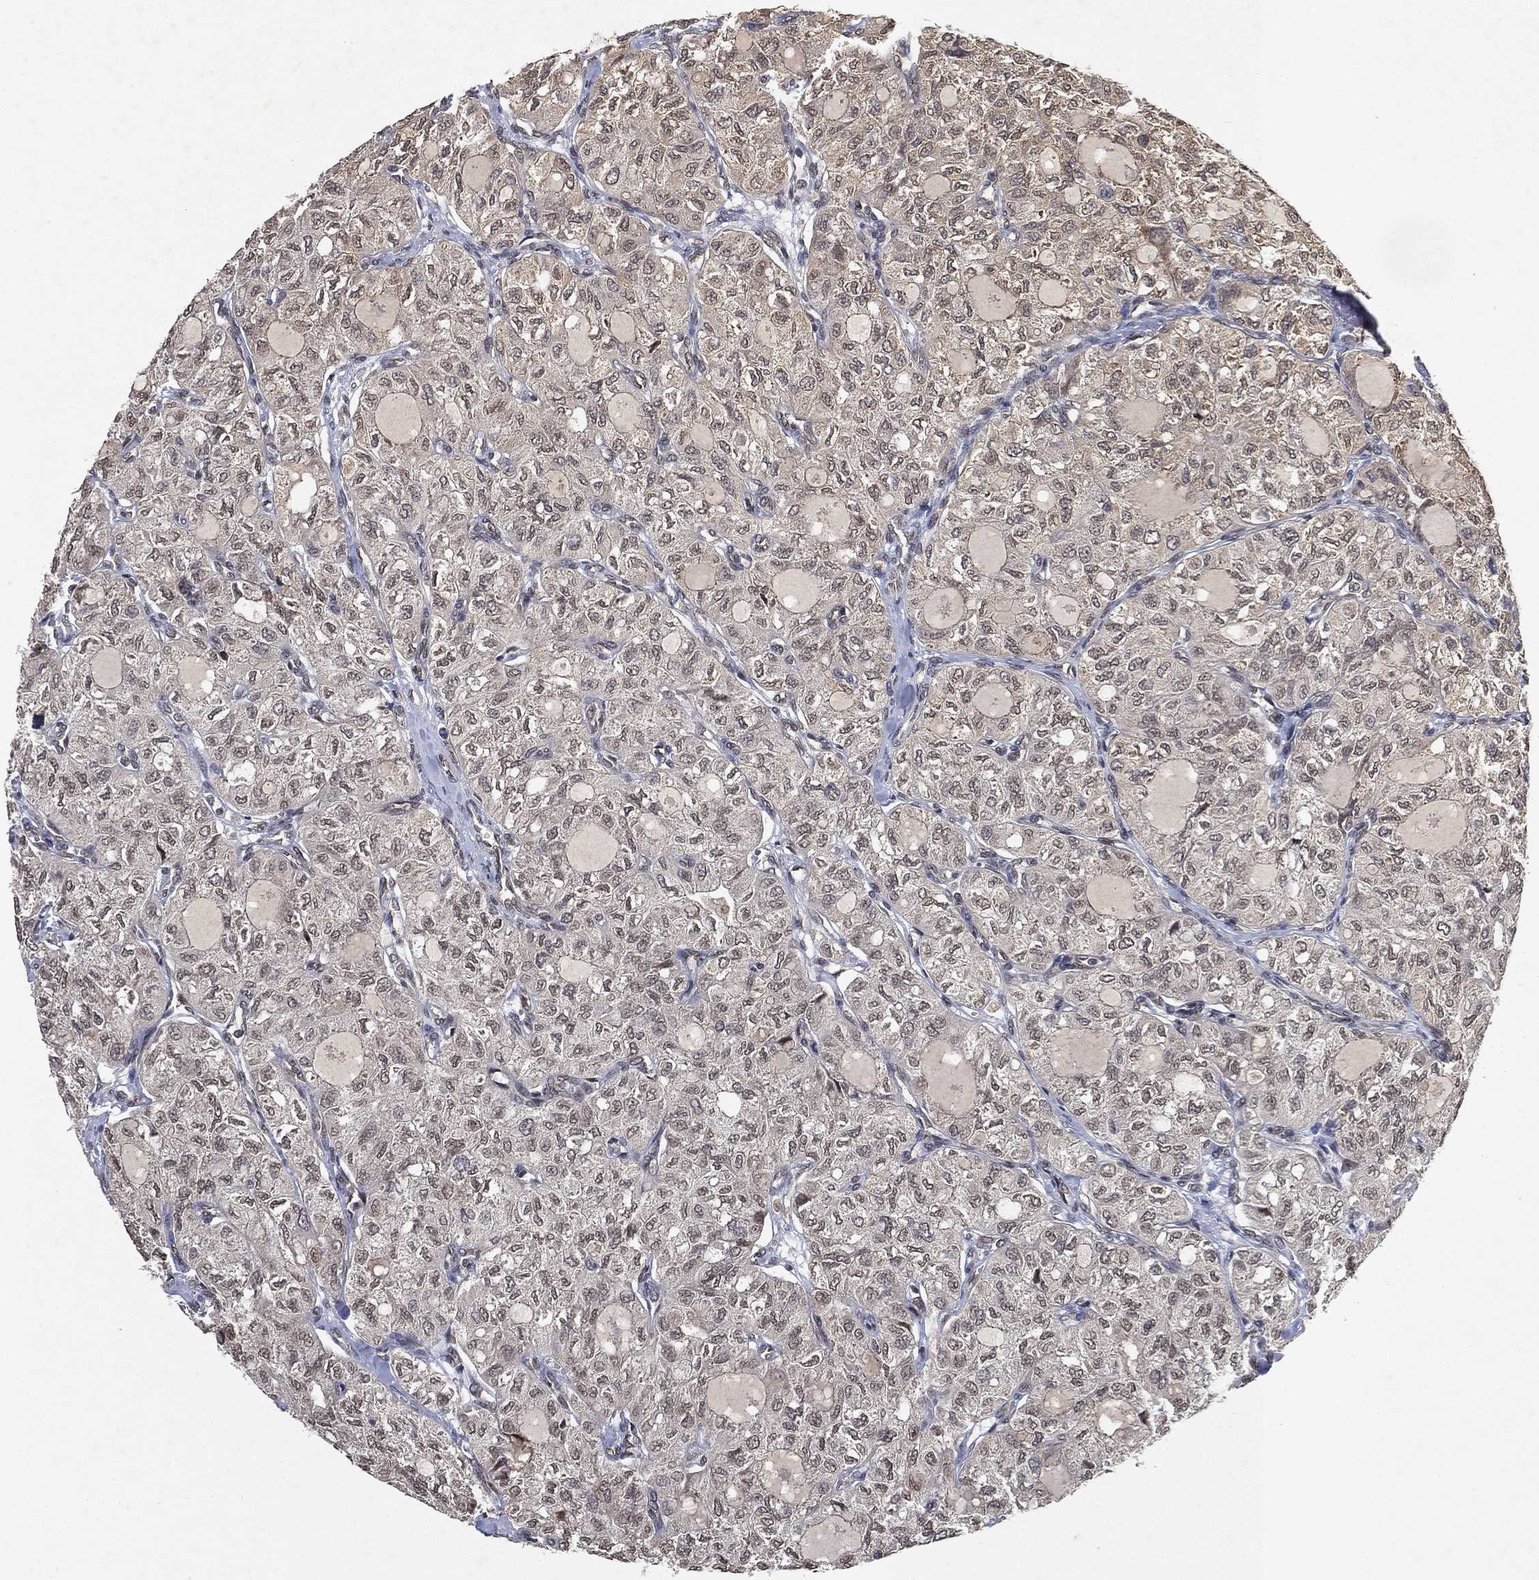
{"staining": {"intensity": "negative", "quantity": "none", "location": "none"}, "tissue": "thyroid cancer", "cell_type": "Tumor cells", "image_type": "cancer", "snomed": [{"axis": "morphology", "description": "Follicular adenoma carcinoma, NOS"}, {"axis": "topography", "description": "Thyroid gland"}], "caption": "High magnification brightfield microscopy of follicular adenoma carcinoma (thyroid) stained with DAB (3,3'-diaminobenzidine) (brown) and counterstained with hematoxylin (blue): tumor cells show no significant positivity.", "gene": "UBA5", "patient": {"sex": "male", "age": 75}}